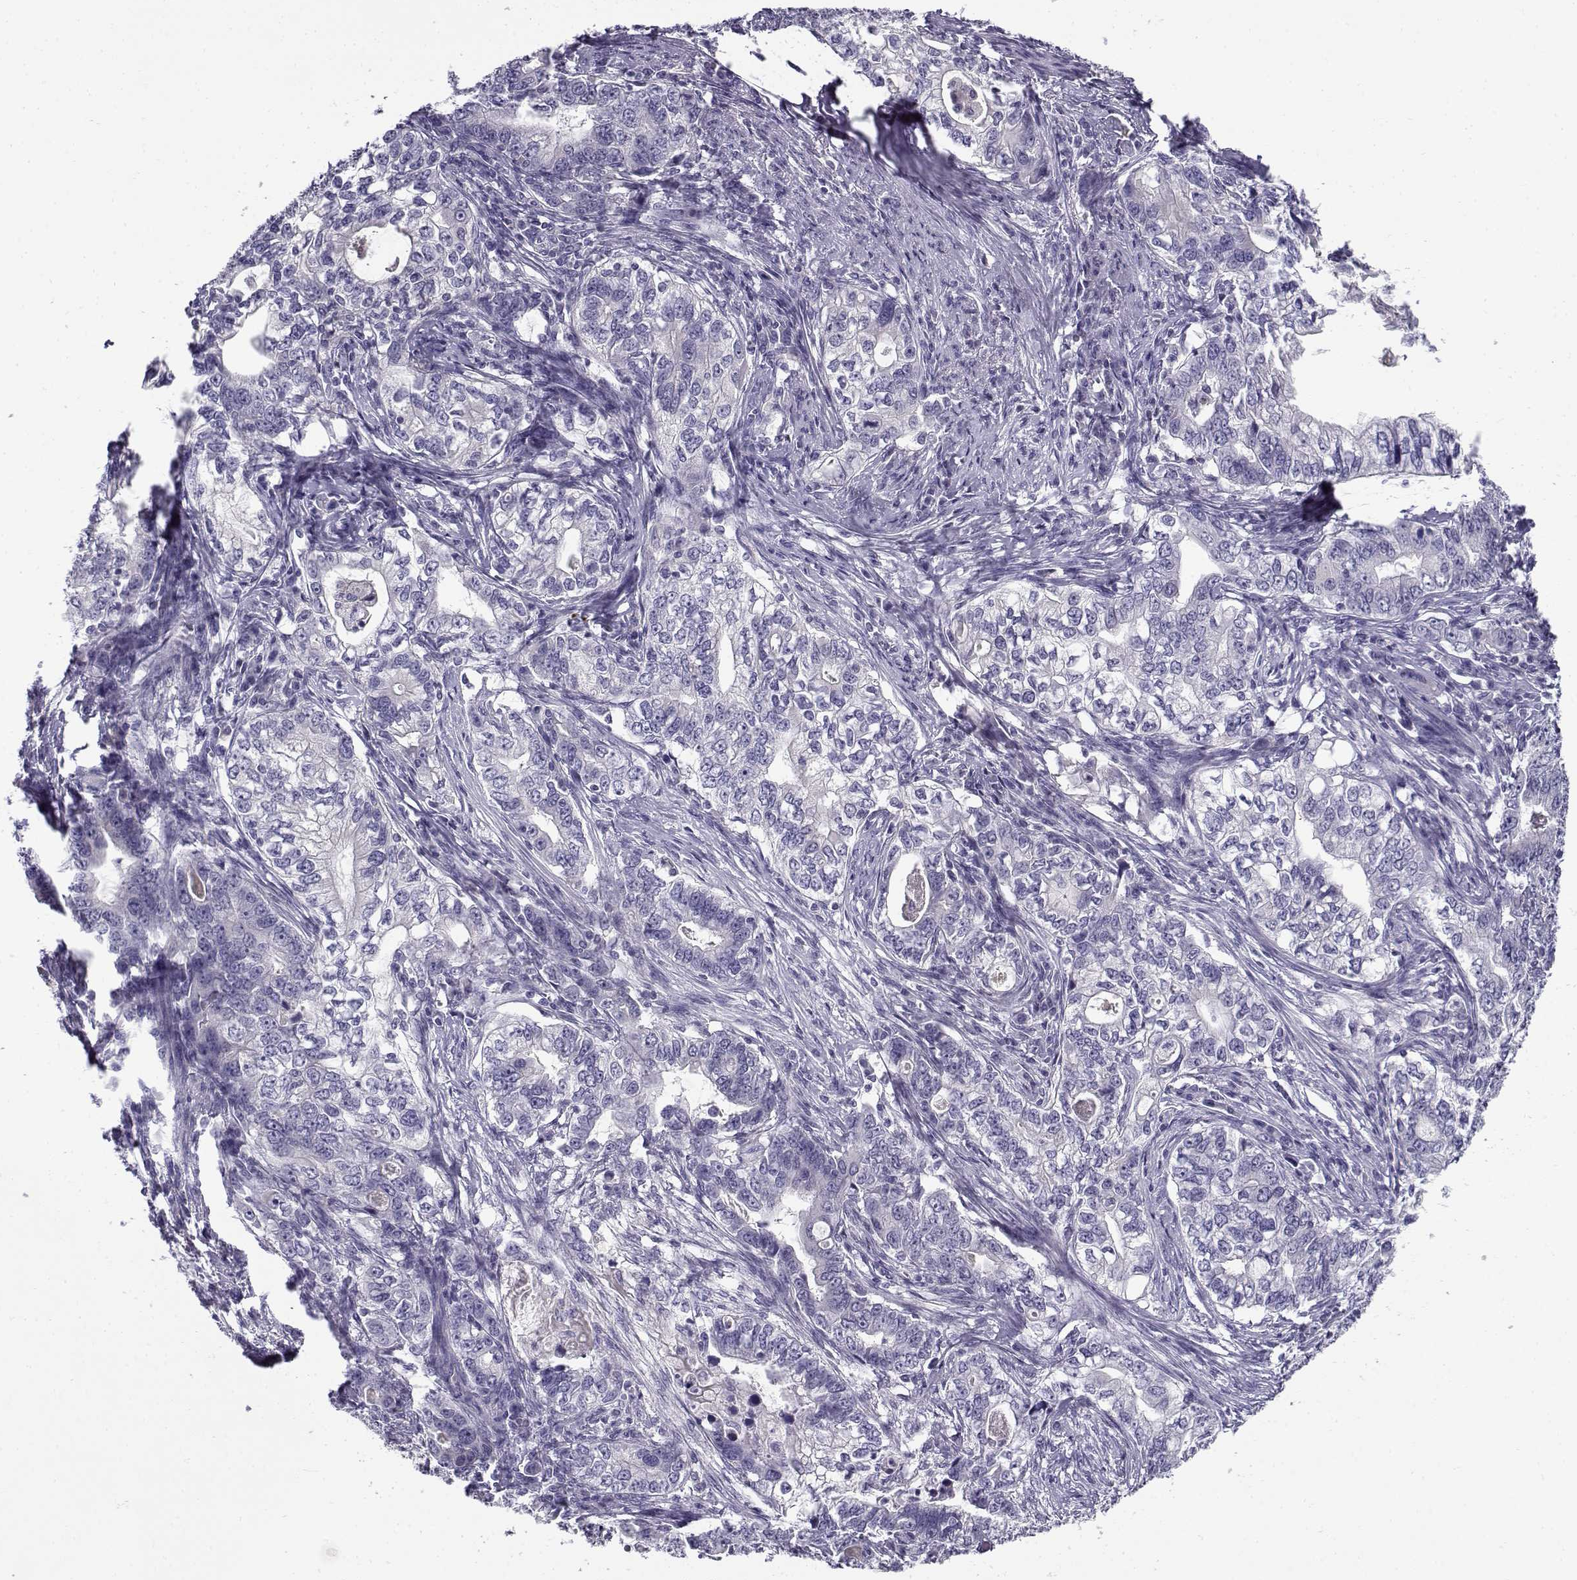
{"staining": {"intensity": "negative", "quantity": "none", "location": "none"}, "tissue": "stomach cancer", "cell_type": "Tumor cells", "image_type": "cancer", "snomed": [{"axis": "morphology", "description": "Adenocarcinoma, NOS"}, {"axis": "topography", "description": "Stomach, lower"}], "caption": "The image demonstrates no significant staining in tumor cells of stomach cancer.", "gene": "FAM166A", "patient": {"sex": "female", "age": 72}}